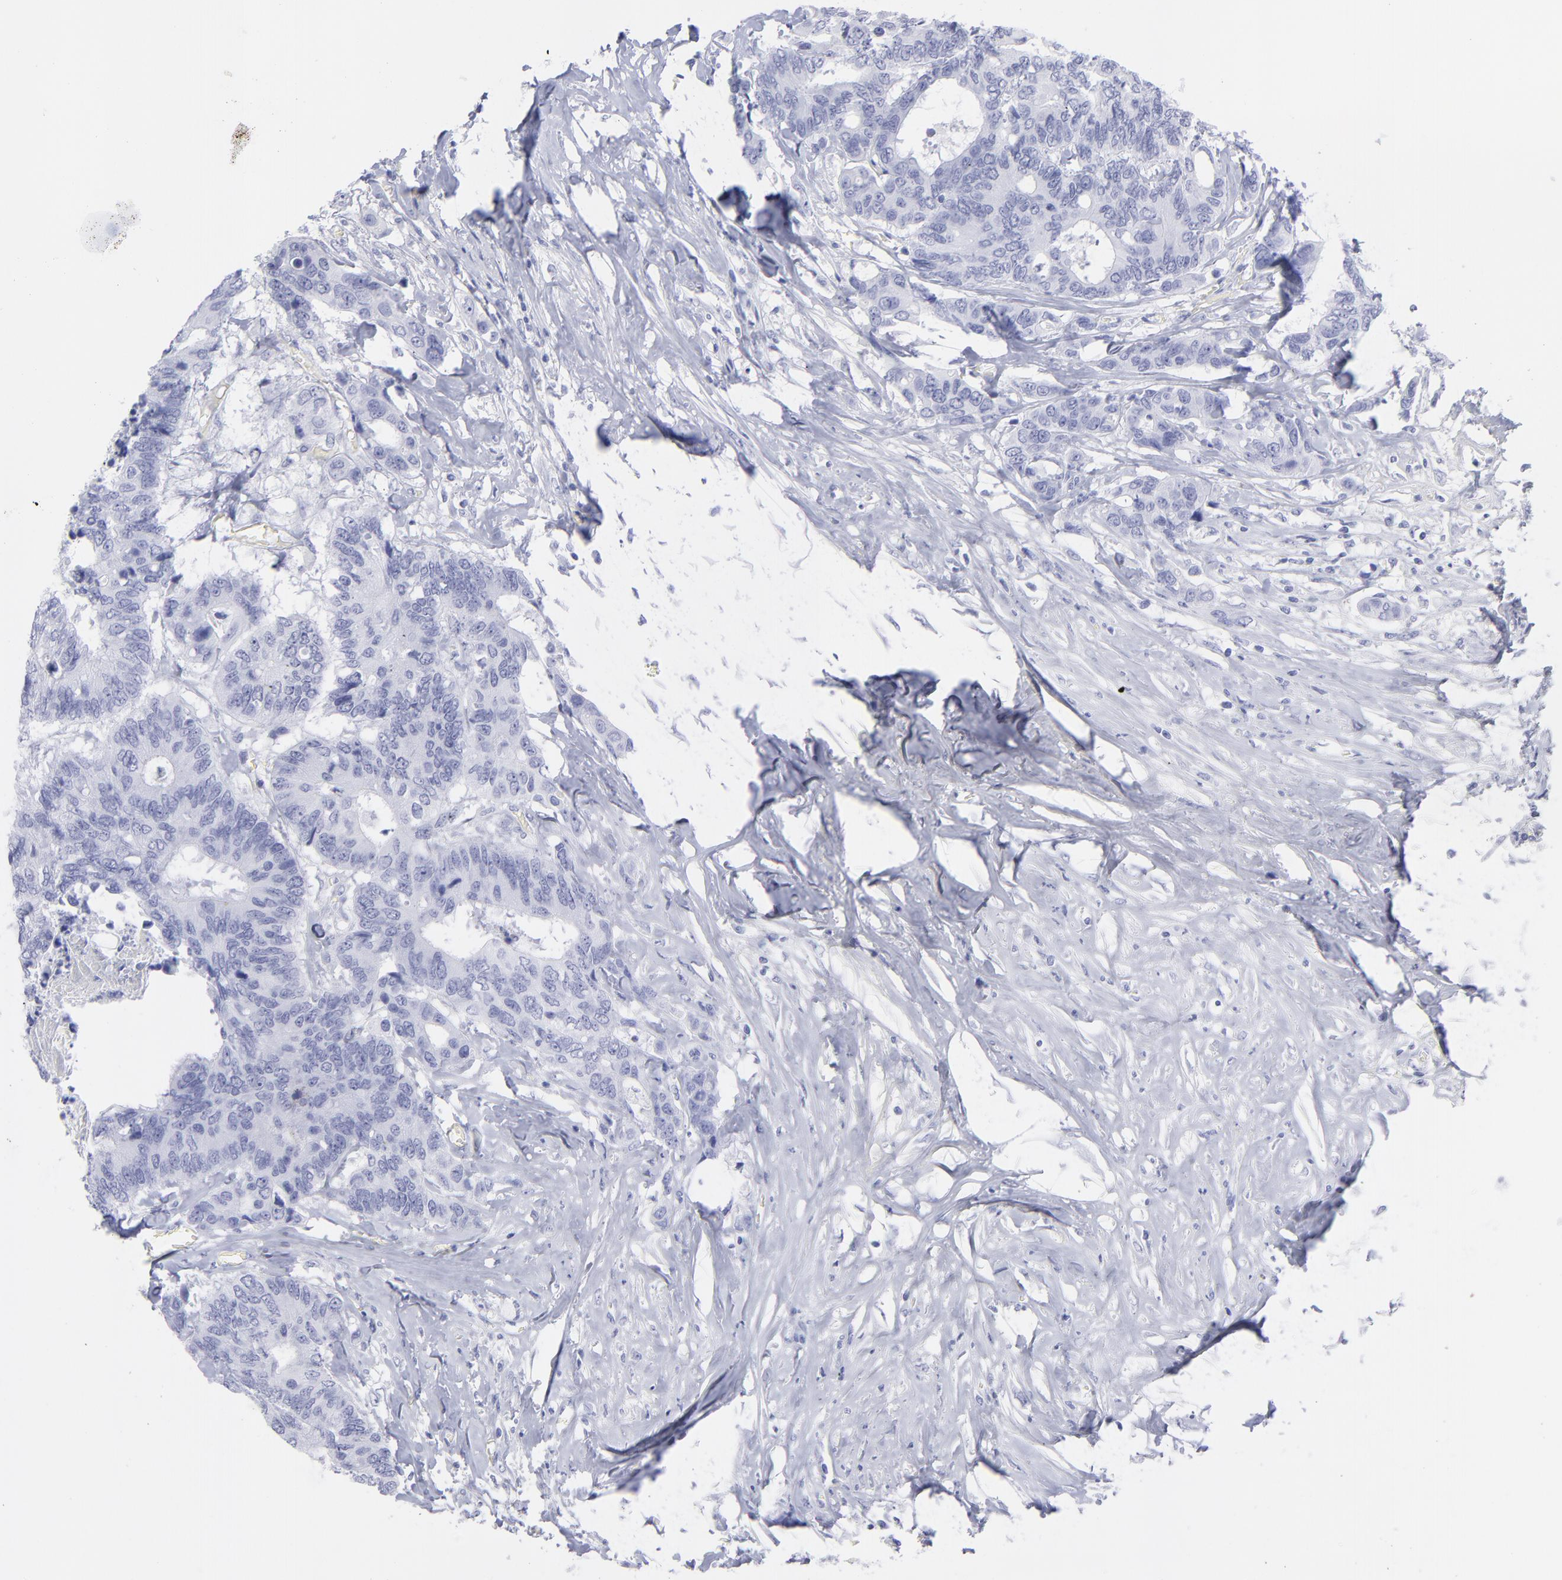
{"staining": {"intensity": "negative", "quantity": "none", "location": "none"}, "tissue": "colorectal cancer", "cell_type": "Tumor cells", "image_type": "cancer", "snomed": [{"axis": "morphology", "description": "Adenocarcinoma, NOS"}, {"axis": "topography", "description": "Rectum"}], "caption": "IHC of human colorectal cancer (adenocarcinoma) displays no staining in tumor cells.", "gene": "F13B", "patient": {"sex": "male", "age": 55}}